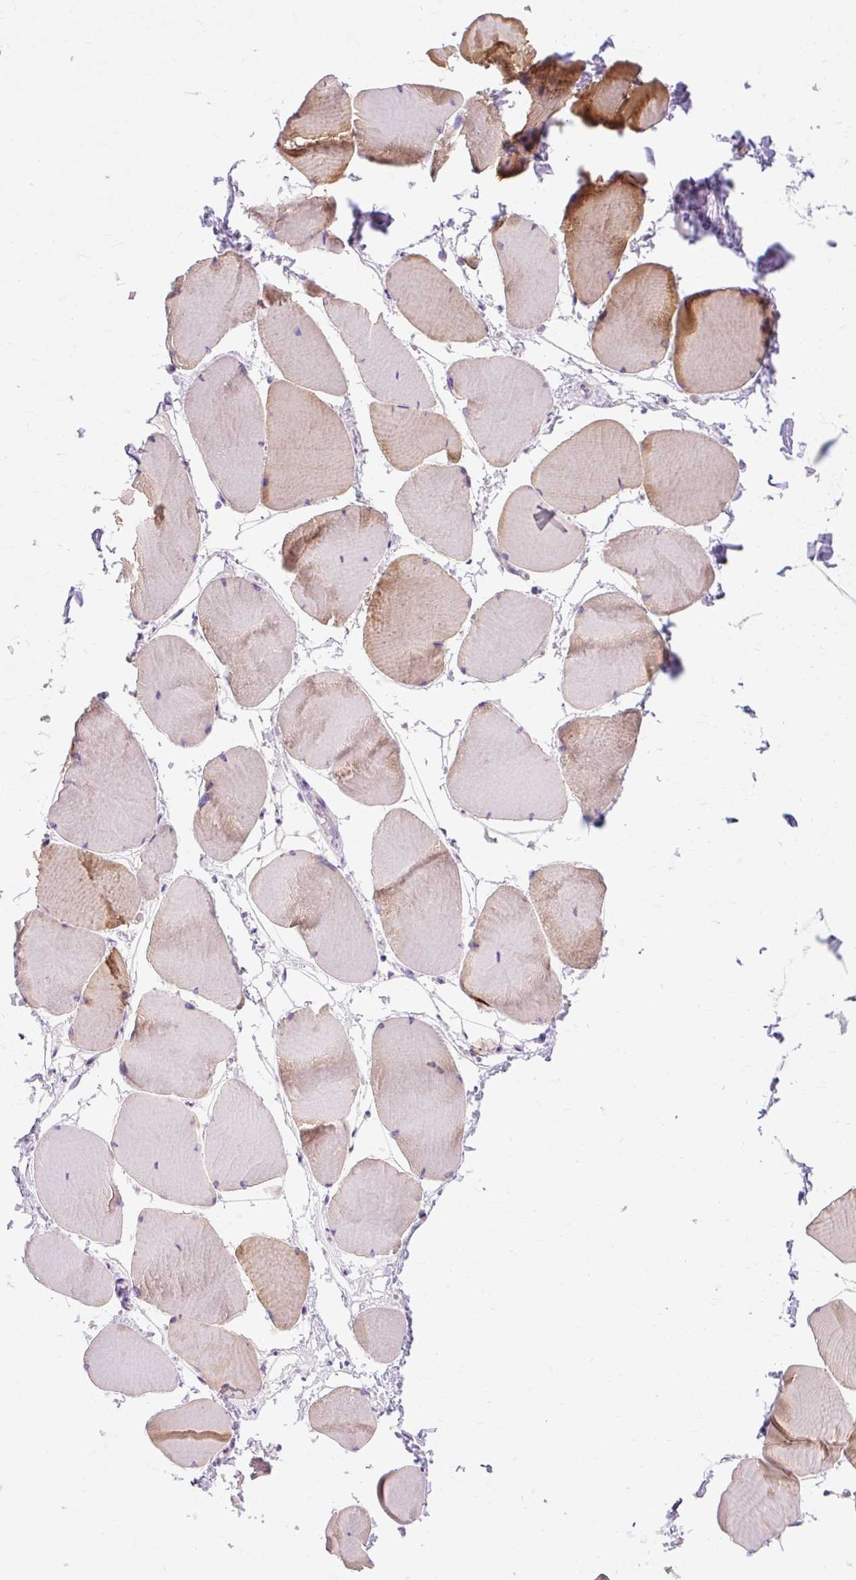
{"staining": {"intensity": "moderate", "quantity": "25%-75%", "location": "cytoplasmic/membranous"}, "tissue": "skeletal muscle", "cell_type": "Myocytes", "image_type": "normal", "snomed": [{"axis": "morphology", "description": "Normal tissue, NOS"}, {"axis": "topography", "description": "Skeletal muscle"}], "caption": "DAB immunohistochemical staining of benign skeletal muscle shows moderate cytoplasmic/membranous protein staining in approximately 25%-75% of myocytes.", "gene": "B3GNT4", "patient": {"sex": "male", "age": 25}}